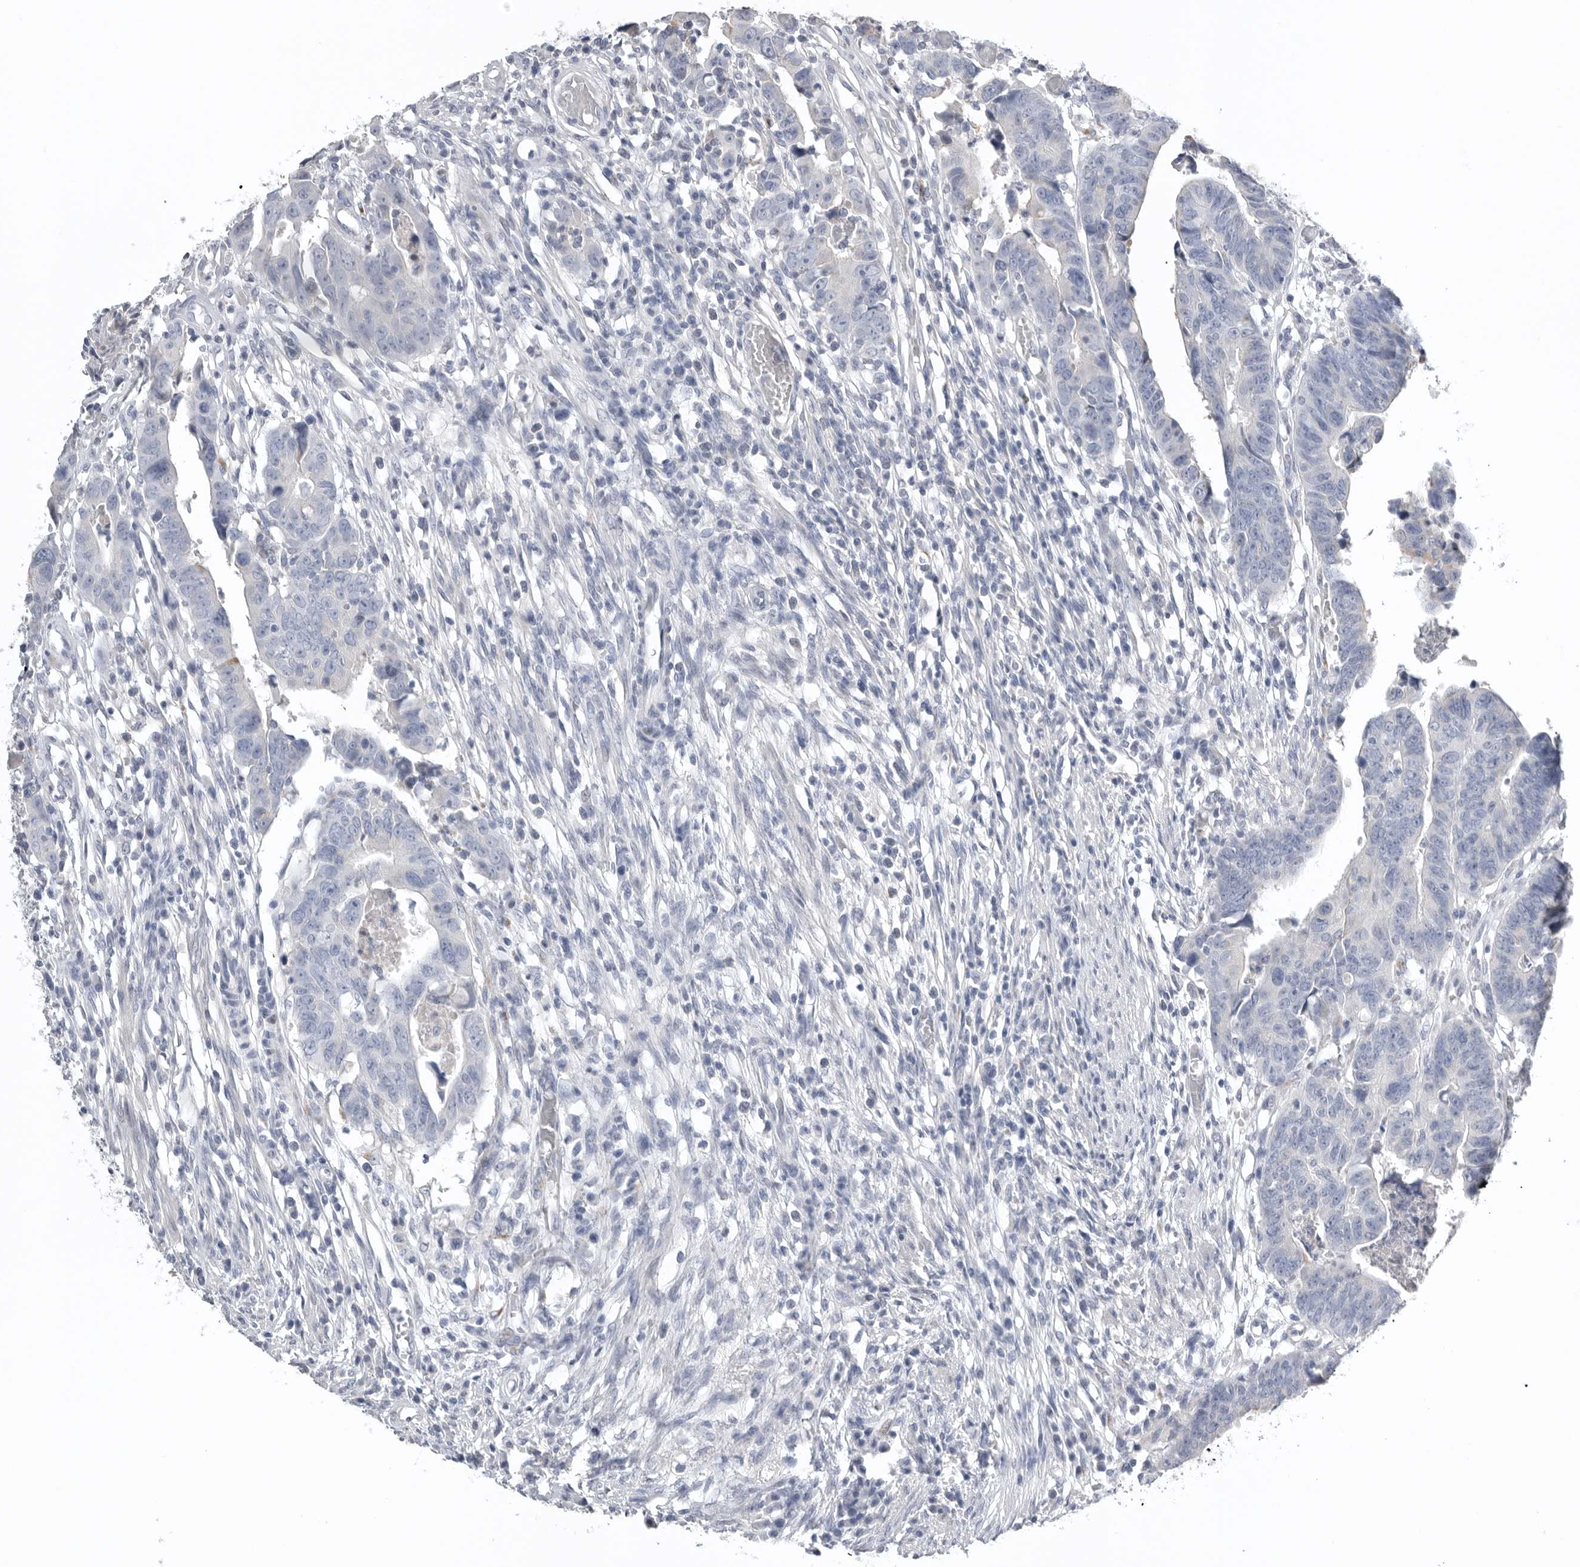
{"staining": {"intensity": "negative", "quantity": "none", "location": "none"}, "tissue": "colorectal cancer", "cell_type": "Tumor cells", "image_type": "cancer", "snomed": [{"axis": "morphology", "description": "Adenocarcinoma, NOS"}, {"axis": "topography", "description": "Rectum"}], "caption": "This photomicrograph is of colorectal cancer (adenocarcinoma) stained with IHC to label a protein in brown with the nuclei are counter-stained blue. There is no expression in tumor cells. Nuclei are stained in blue.", "gene": "TIMP1", "patient": {"sex": "female", "age": 65}}